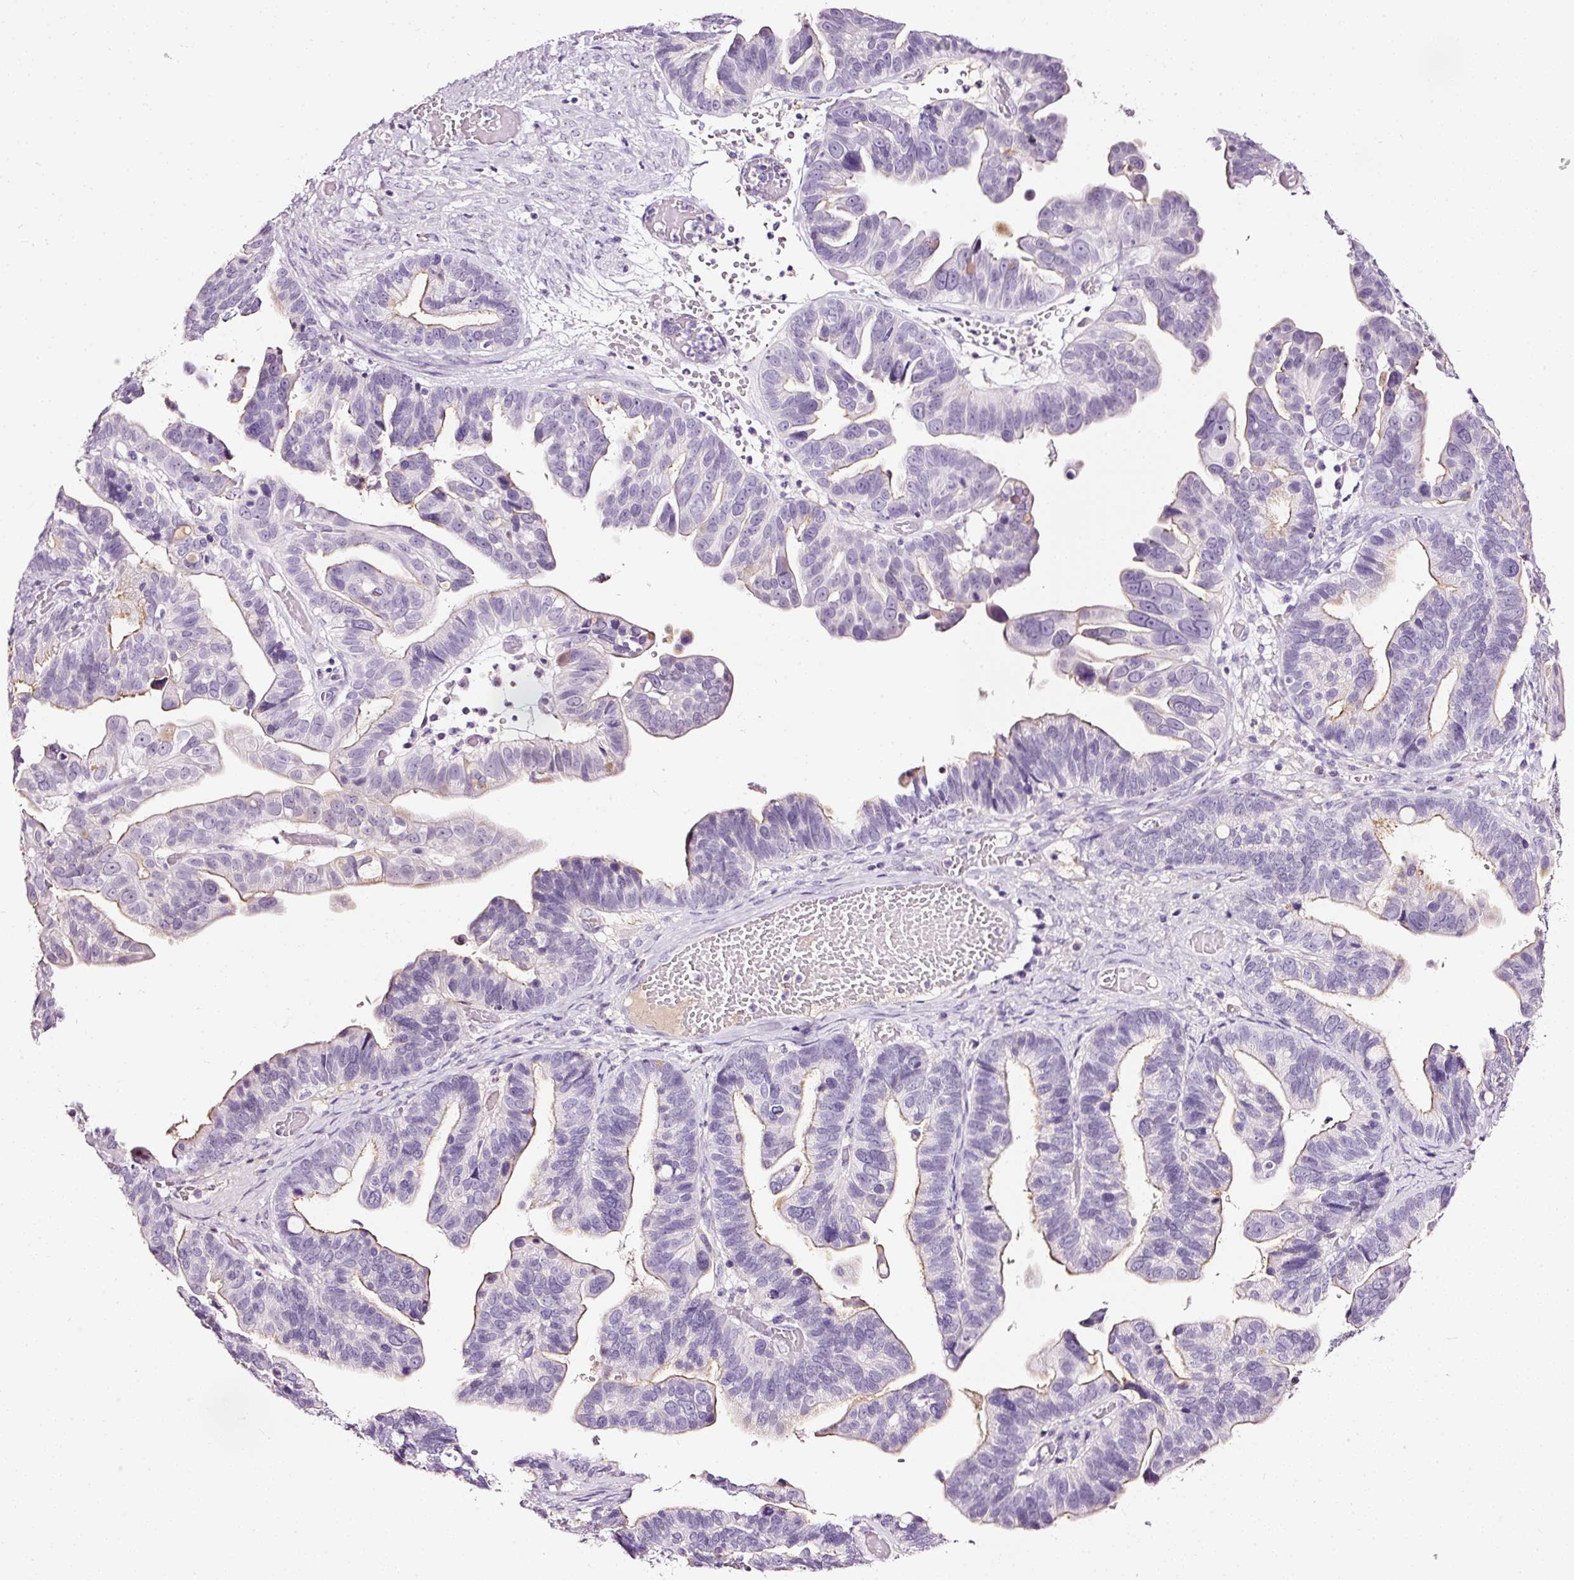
{"staining": {"intensity": "weak", "quantity": "25%-75%", "location": "cytoplasmic/membranous"}, "tissue": "ovarian cancer", "cell_type": "Tumor cells", "image_type": "cancer", "snomed": [{"axis": "morphology", "description": "Cystadenocarcinoma, serous, NOS"}, {"axis": "topography", "description": "Ovary"}], "caption": "Tumor cells demonstrate low levels of weak cytoplasmic/membranous staining in approximately 25%-75% of cells in human ovarian serous cystadenocarcinoma. (DAB (3,3'-diaminobenzidine) IHC, brown staining for protein, blue staining for nuclei).", "gene": "LAMP3", "patient": {"sex": "female", "age": 56}}